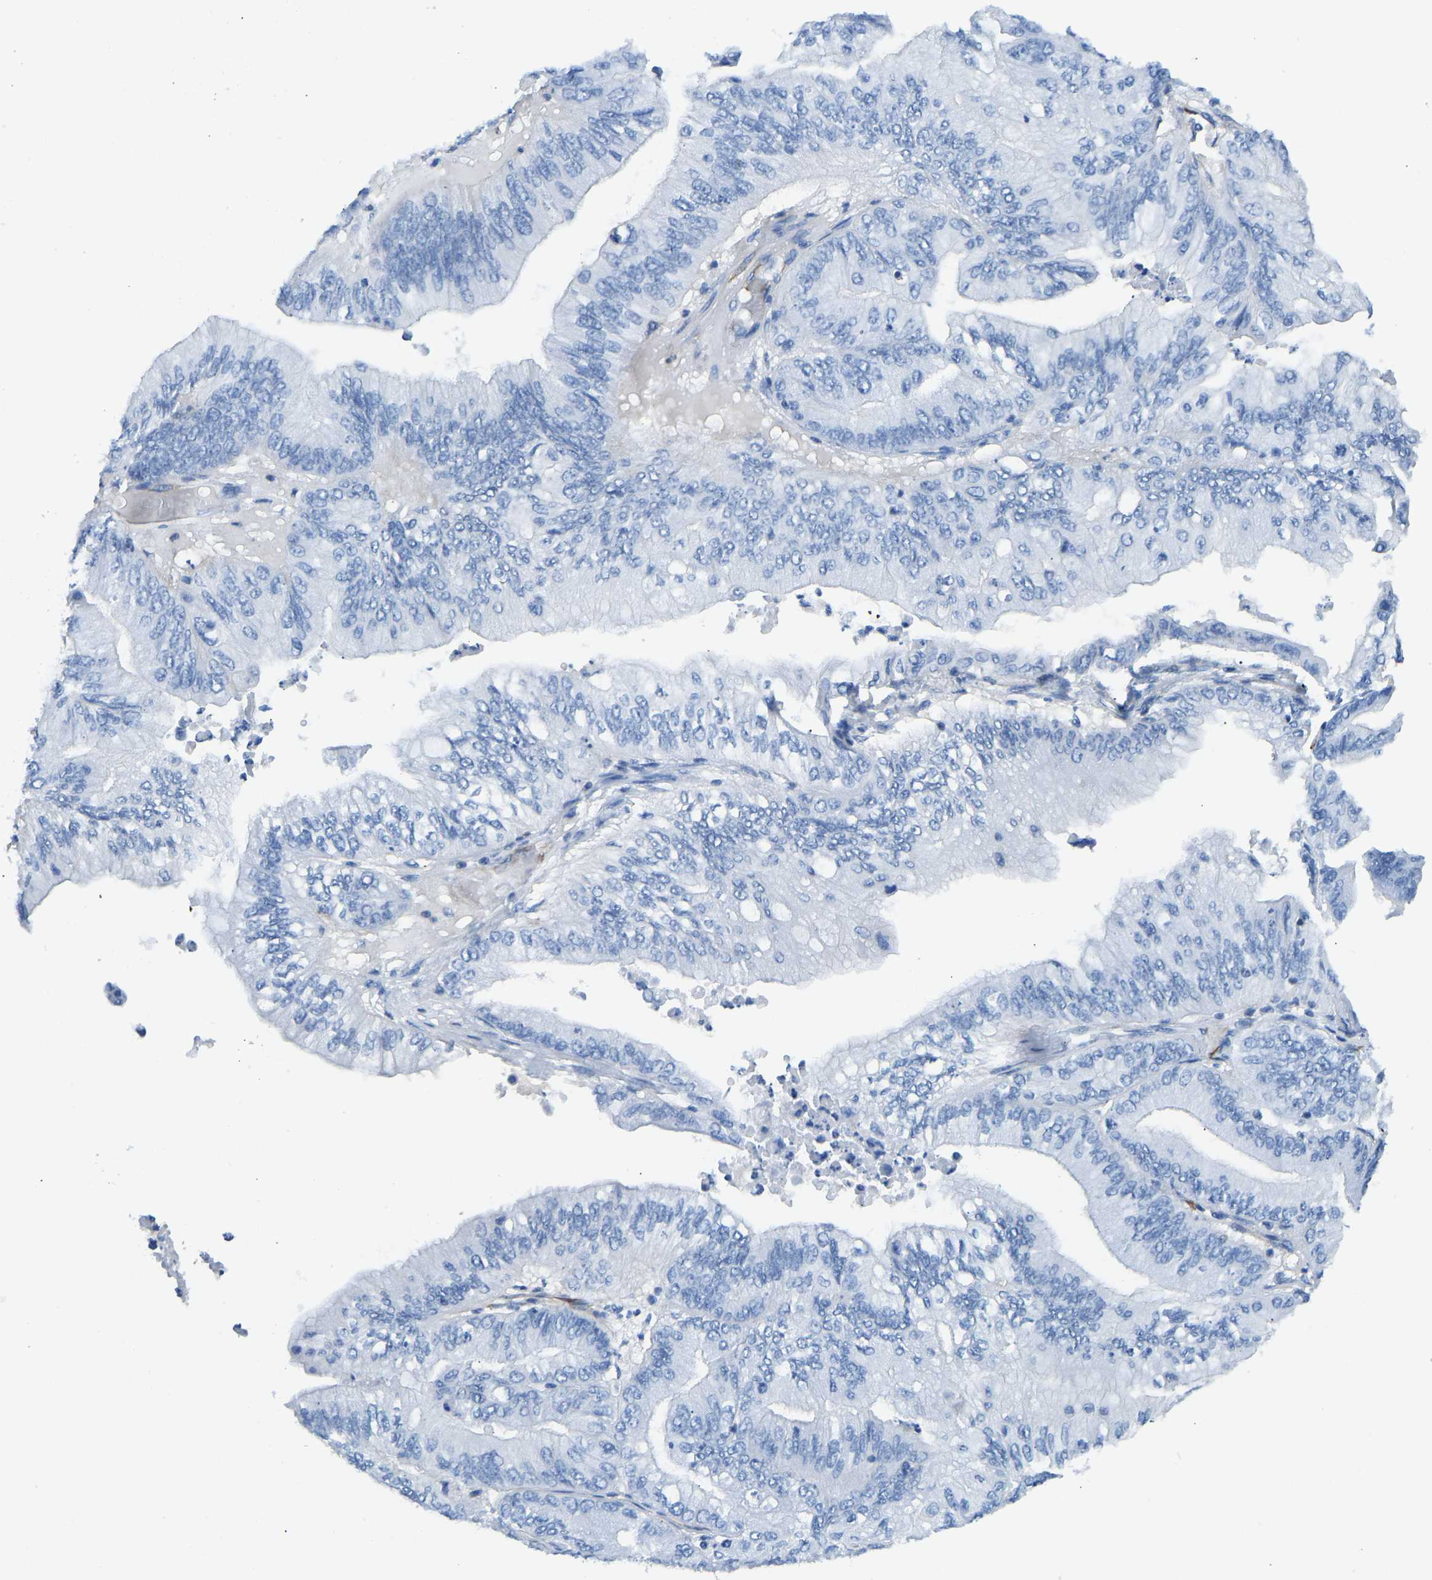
{"staining": {"intensity": "negative", "quantity": "none", "location": "none"}, "tissue": "ovarian cancer", "cell_type": "Tumor cells", "image_type": "cancer", "snomed": [{"axis": "morphology", "description": "Cystadenocarcinoma, mucinous, NOS"}, {"axis": "topography", "description": "Ovary"}], "caption": "High power microscopy photomicrograph of an immunohistochemistry (IHC) histopathology image of ovarian cancer (mucinous cystadenocarcinoma), revealing no significant staining in tumor cells.", "gene": "COL15A1", "patient": {"sex": "female", "age": 61}}